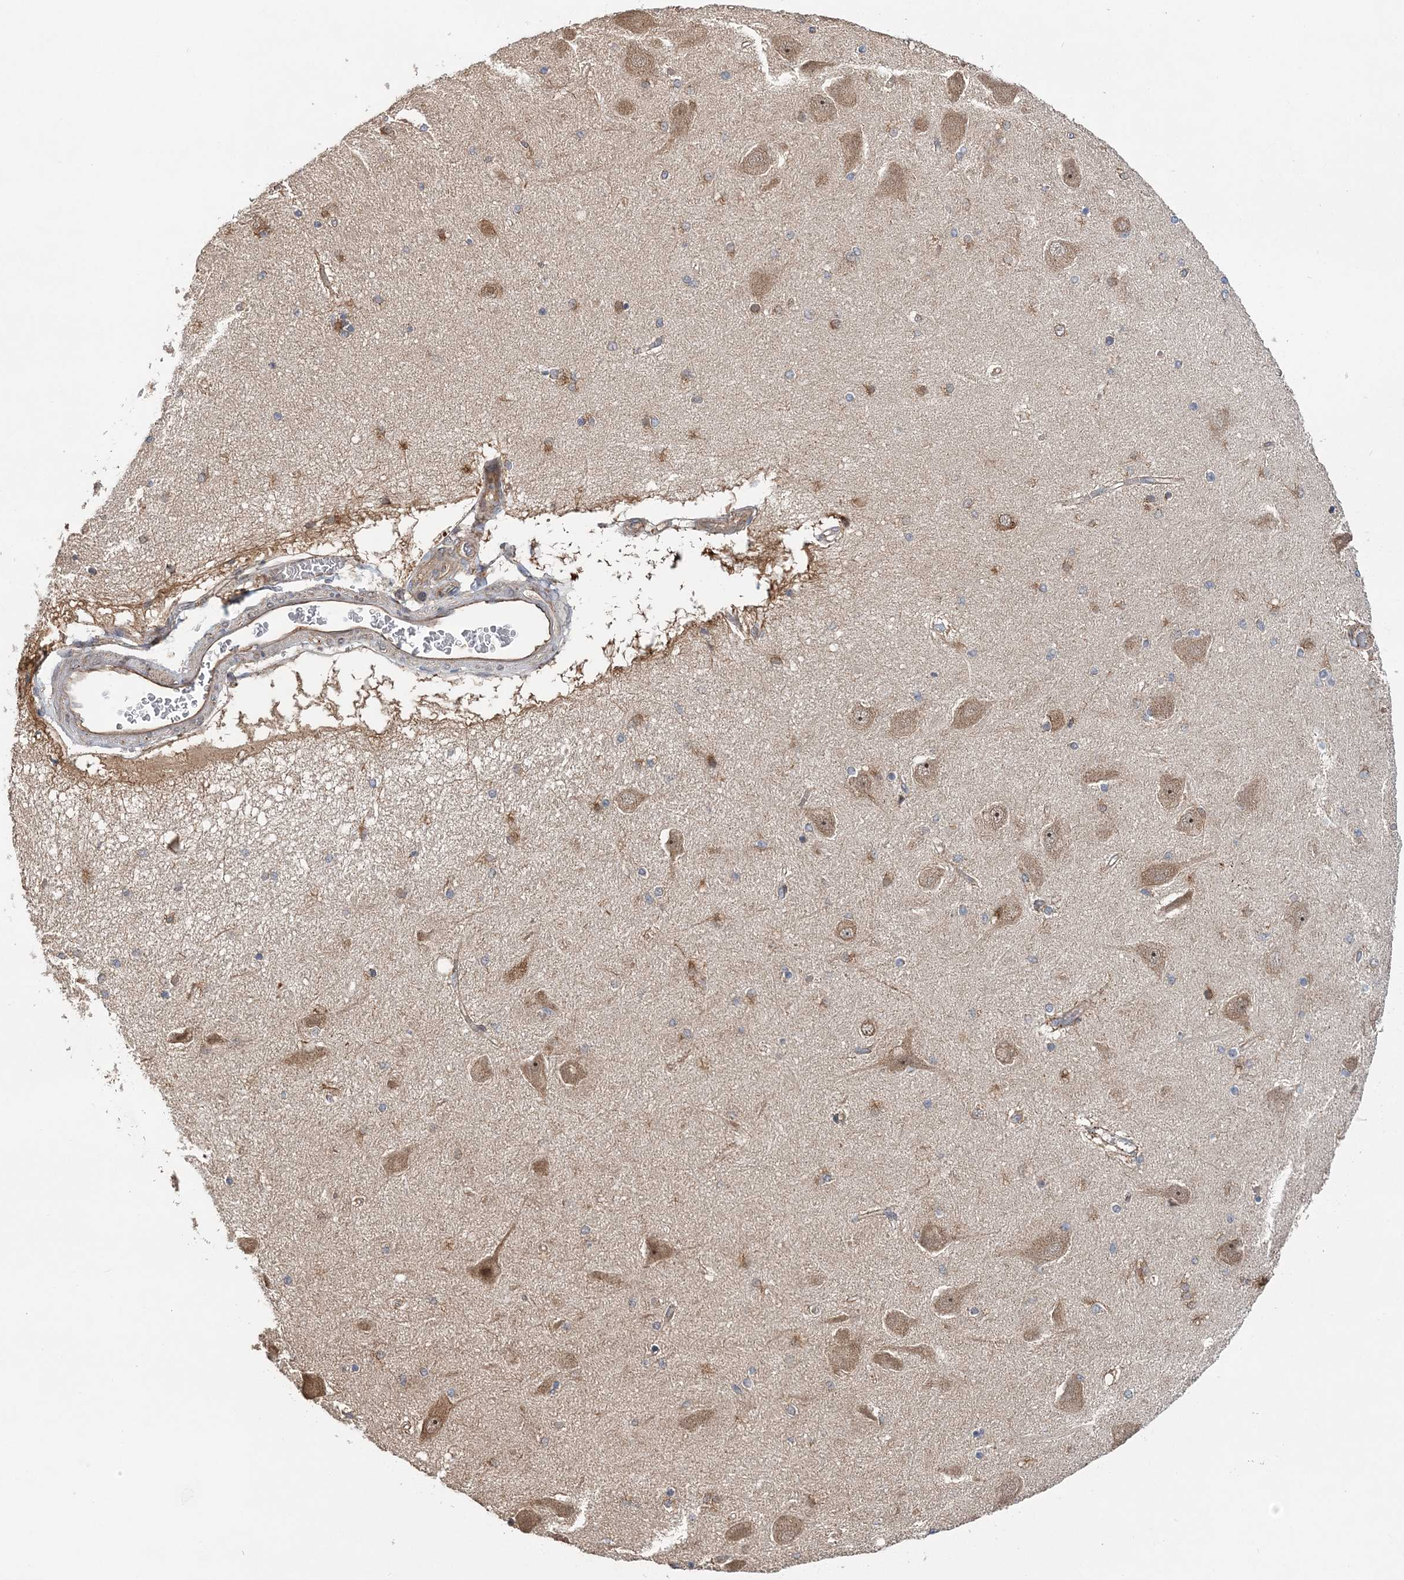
{"staining": {"intensity": "moderate", "quantity": "<25%", "location": "cytoplasmic/membranous"}, "tissue": "hippocampus", "cell_type": "Glial cells", "image_type": "normal", "snomed": [{"axis": "morphology", "description": "Normal tissue, NOS"}, {"axis": "topography", "description": "Hippocampus"}], "caption": "Hippocampus was stained to show a protein in brown. There is low levels of moderate cytoplasmic/membranous expression in approximately <25% of glial cells. (DAB (3,3'-diaminobenzidine) IHC with brightfield microscopy, high magnification).", "gene": "KIF4A", "patient": {"sex": "female", "age": 54}}